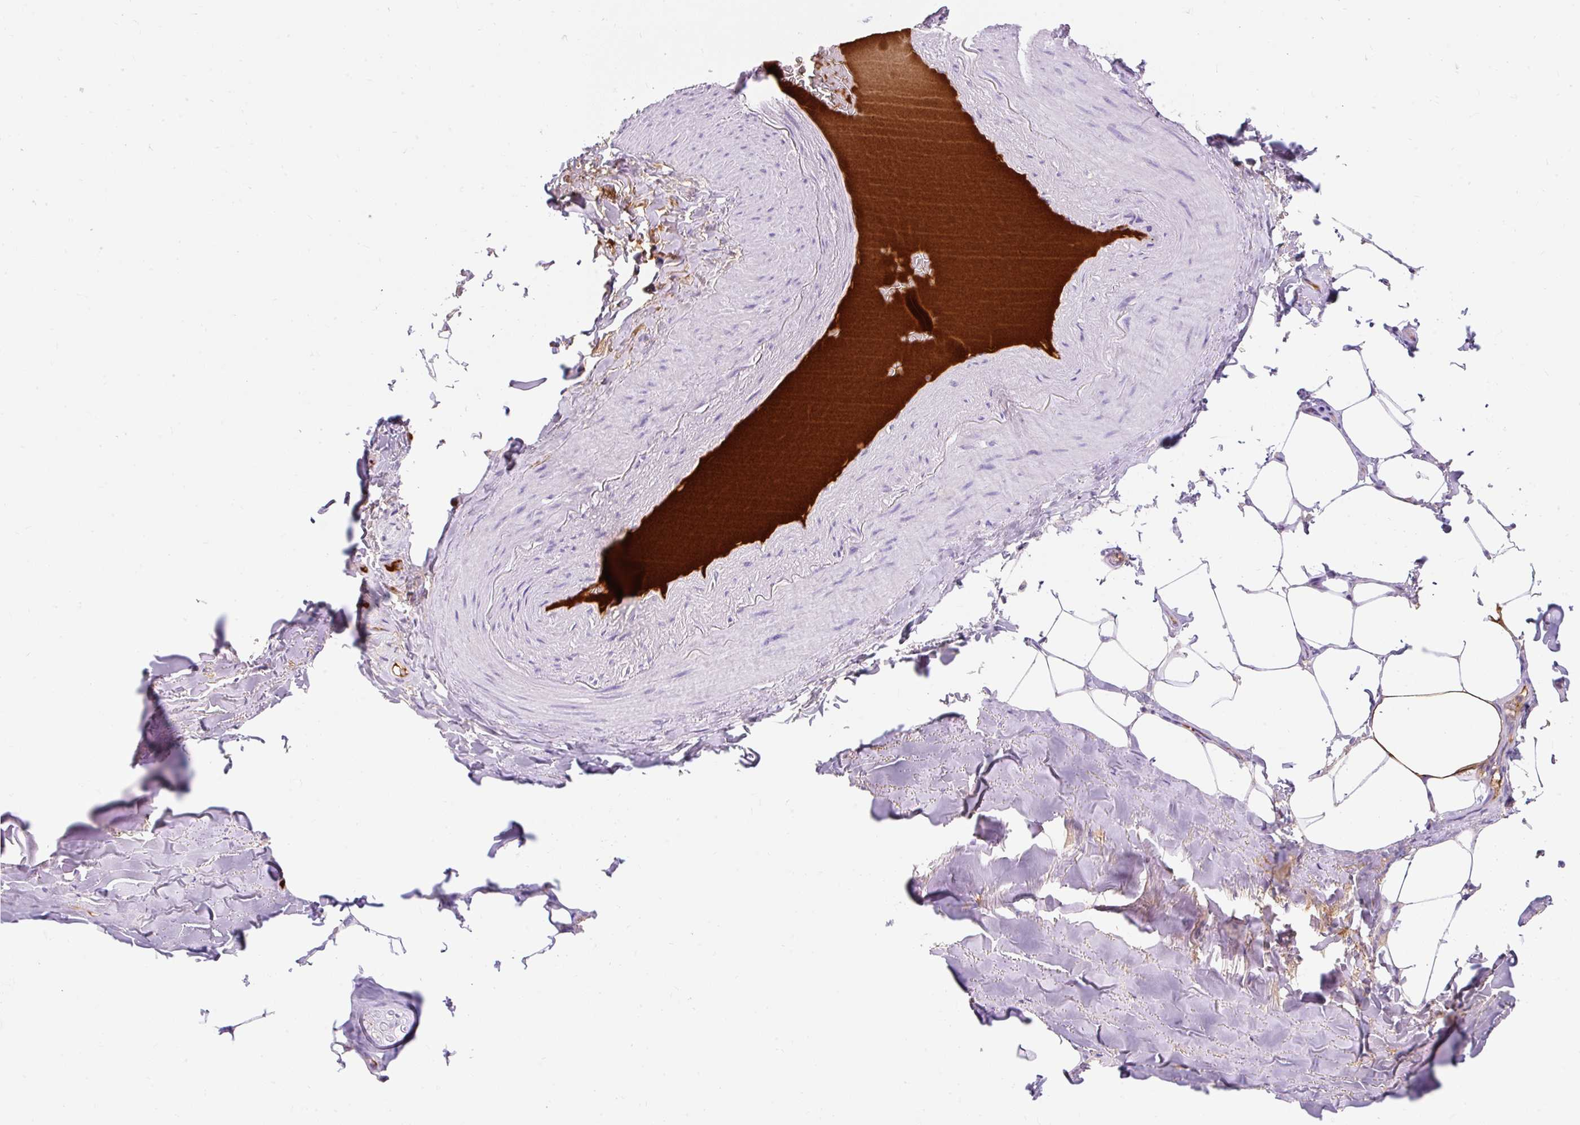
{"staining": {"intensity": "negative", "quantity": "none", "location": "none"}, "tissue": "adipose tissue", "cell_type": "Adipocytes", "image_type": "normal", "snomed": [{"axis": "morphology", "description": "Normal tissue, NOS"}, {"axis": "topography", "description": "Bronchus"}], "caption": "This is a histopathology image of immunohistochemistry staining of unremarkable adipose tissue, which shows no staining in adipocytes.", "gene": "APOC2", "patient": {"sex": "male", "age": 66}}